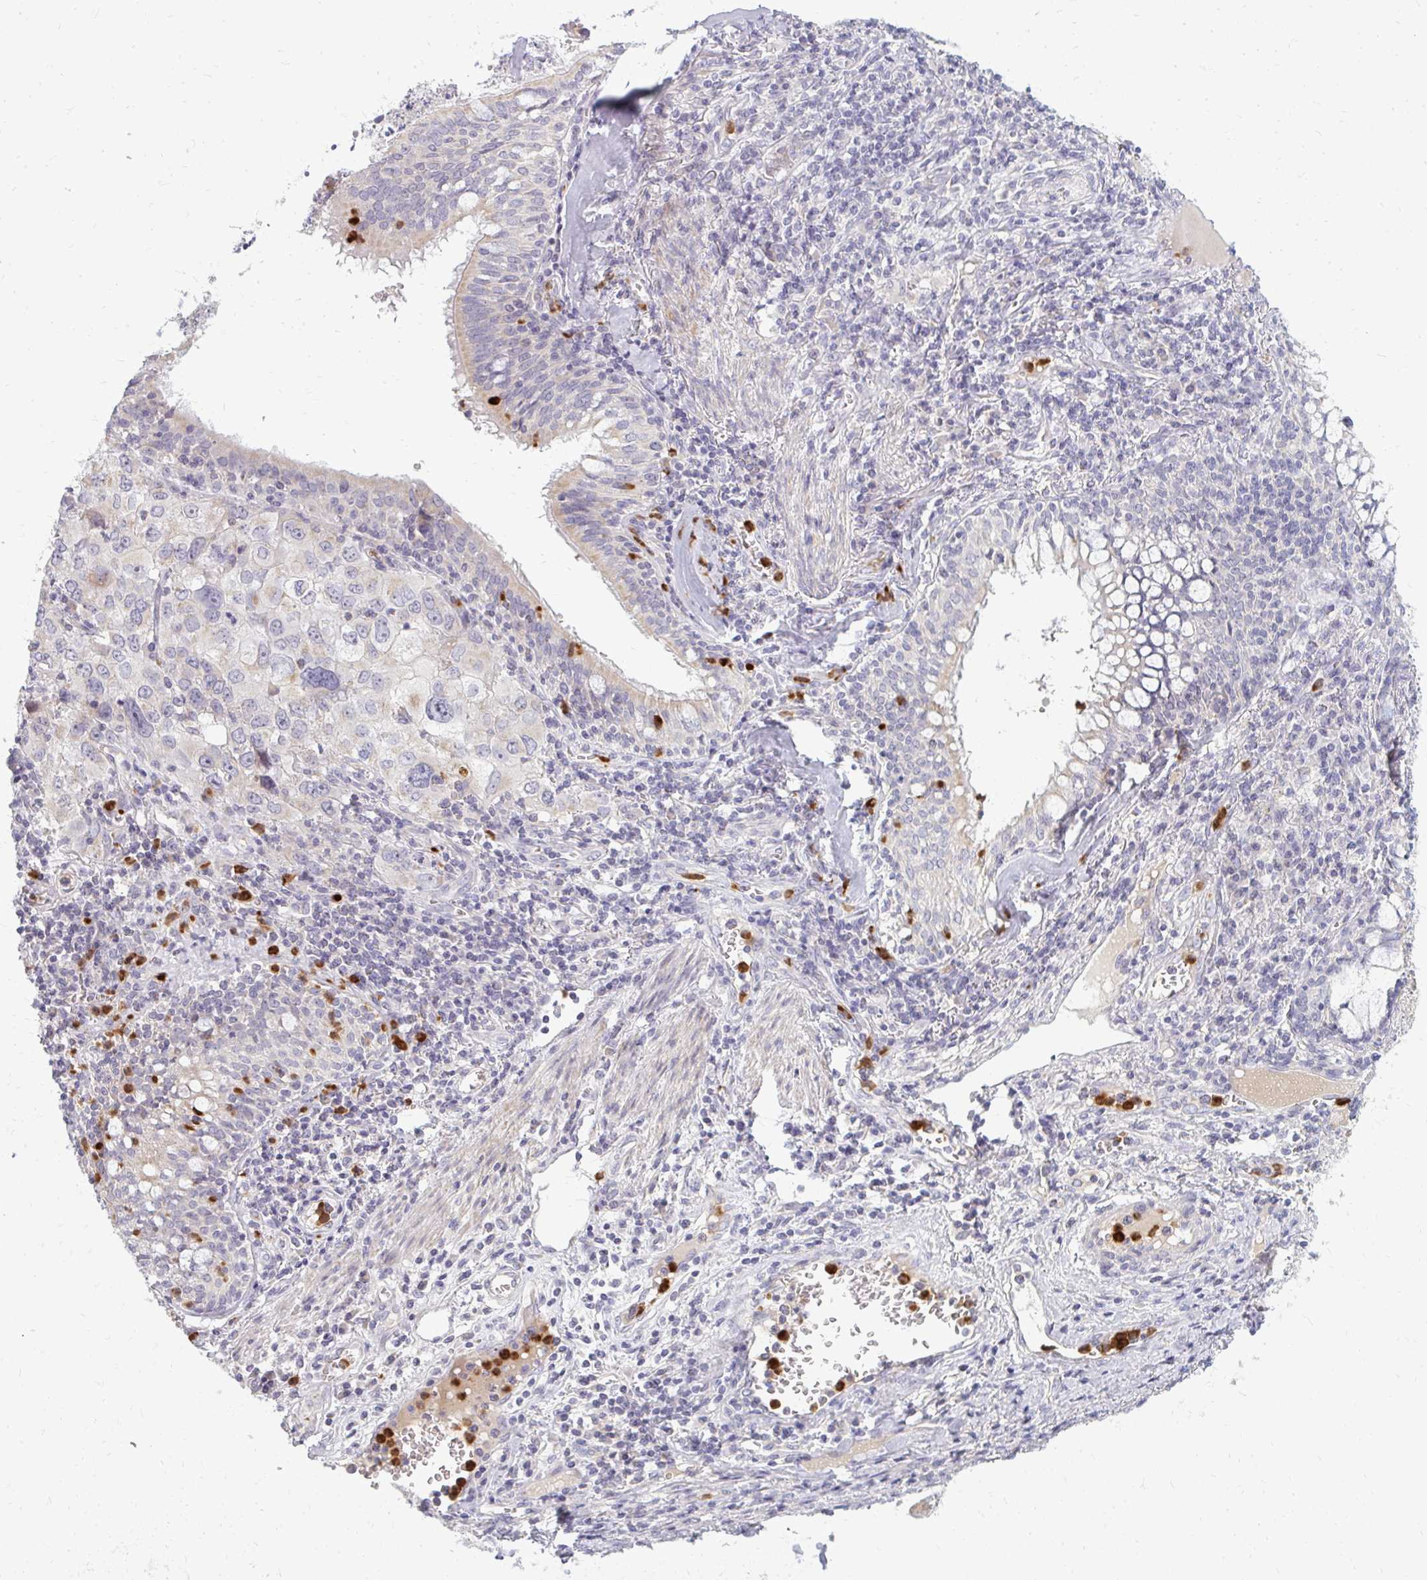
{"staining": {"intensity": "negative", "quantity": "none", "location": "none"}, "tissue": "lung cancer", "cell_type": "Tumor cells", "image_type": "cancer", "snomed": [{"axis": "morphology", "description": "Adenocarcinoma, NOS"}, {"axis": "morphology", "description": "Adenocarcinoma, metastatic, NOS"}, {"axis": "topography", "description": "Lymph node"}, {"axis": "topography", "description": "Lung"}], "caption": "Lung cancer (adenocarcinoma) stained for a protein using immunohistochemistry (IHC) displays no staining tumor cells.", "gene": "RAB33A", "patient": {"sex": "female", "age": 42}}